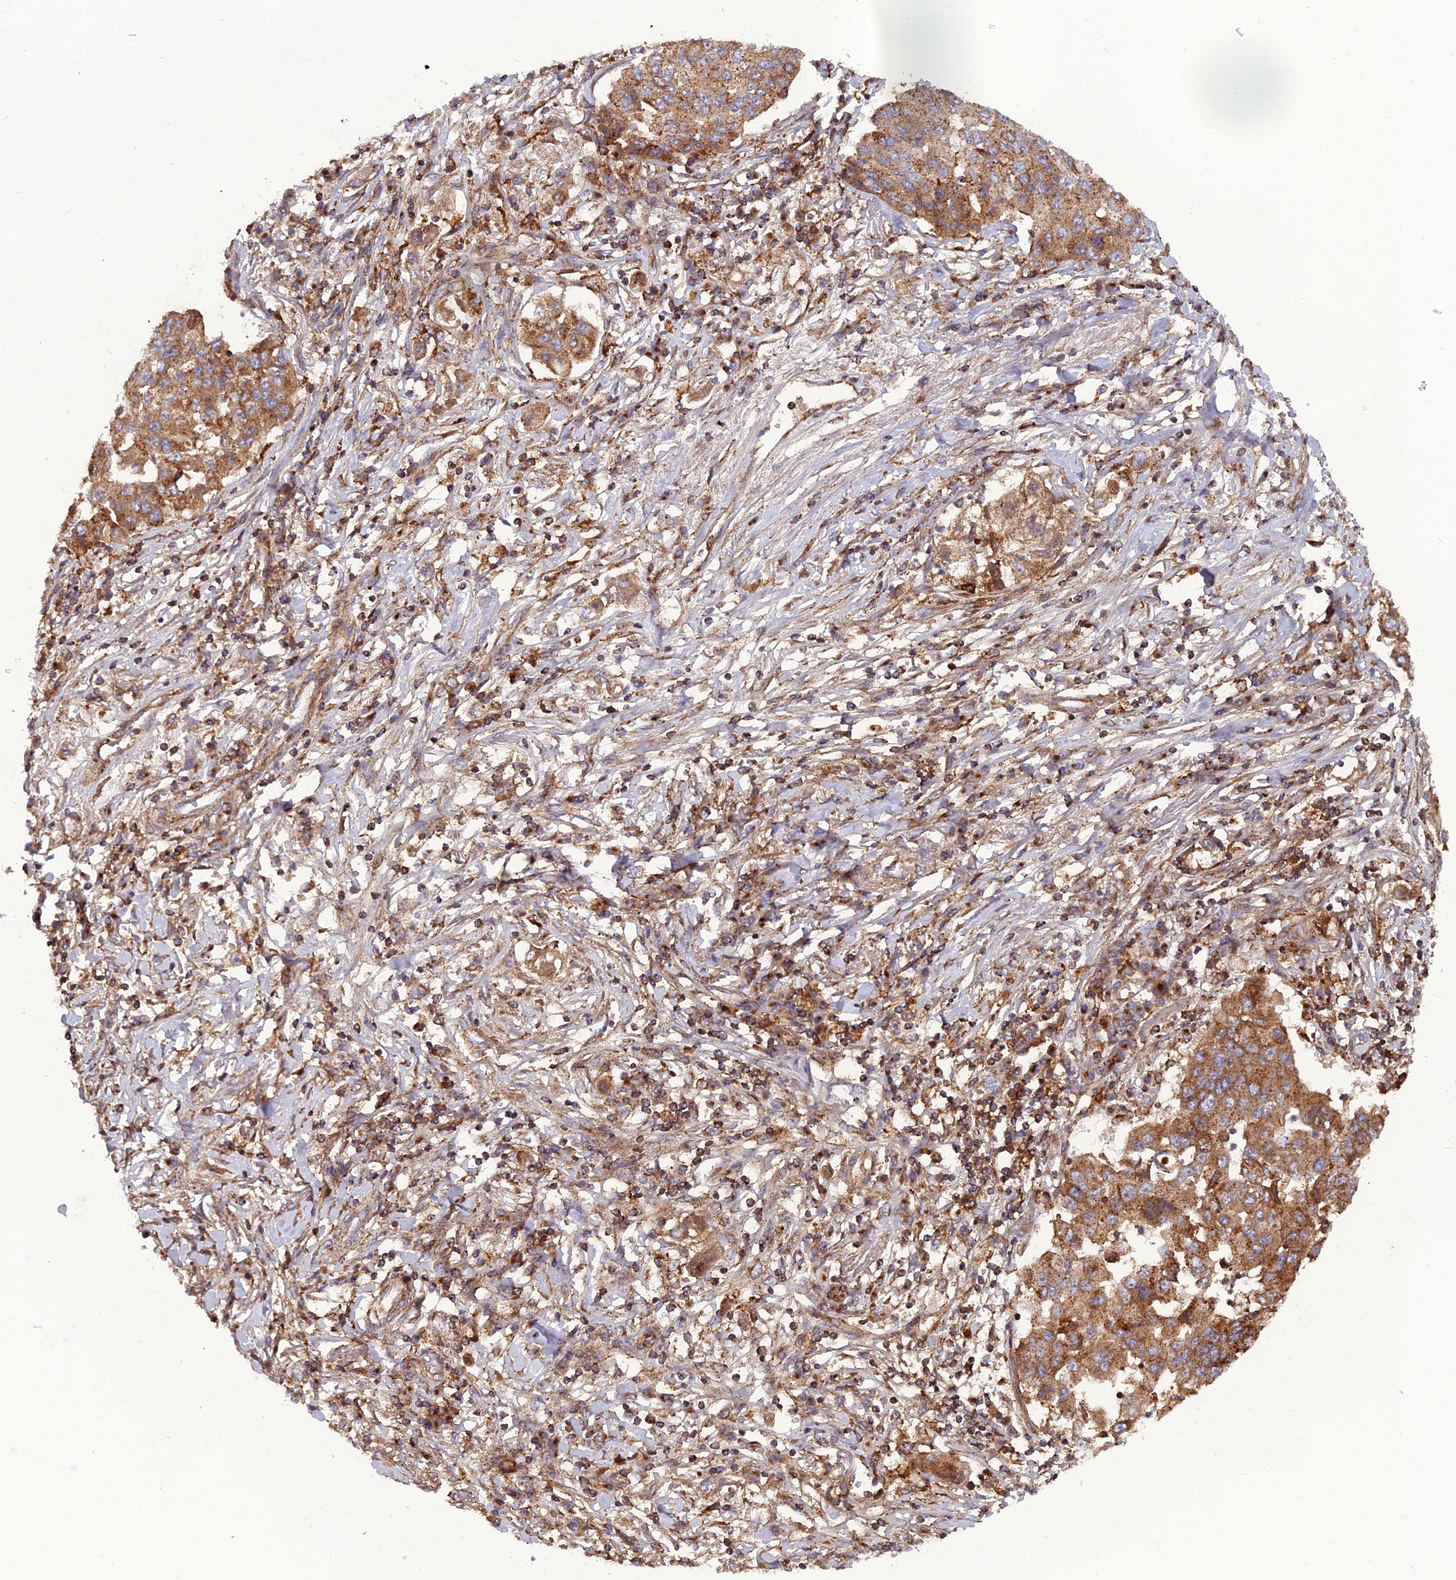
{"staining": {"intensity": "moderate", "quantity": ">75%", "location": "cytoplasmic/membranous"}, "tissue": "lung cancer", "cell_type": "Tumor cells", "image_type": "cancer", "snomed": [{"axis": "morphology", "description": "Squamous cell carcinoma, NOS"}, {"axis": "topography", "description": "Lung"}], "caption": "A brown stain shows moderate cytoplasmic/membranous staining of a protein in lung squamous cell carcinoma tumor cells.", "gene": "LNPEP", "patient": {"sex": "male", "age": 74}}